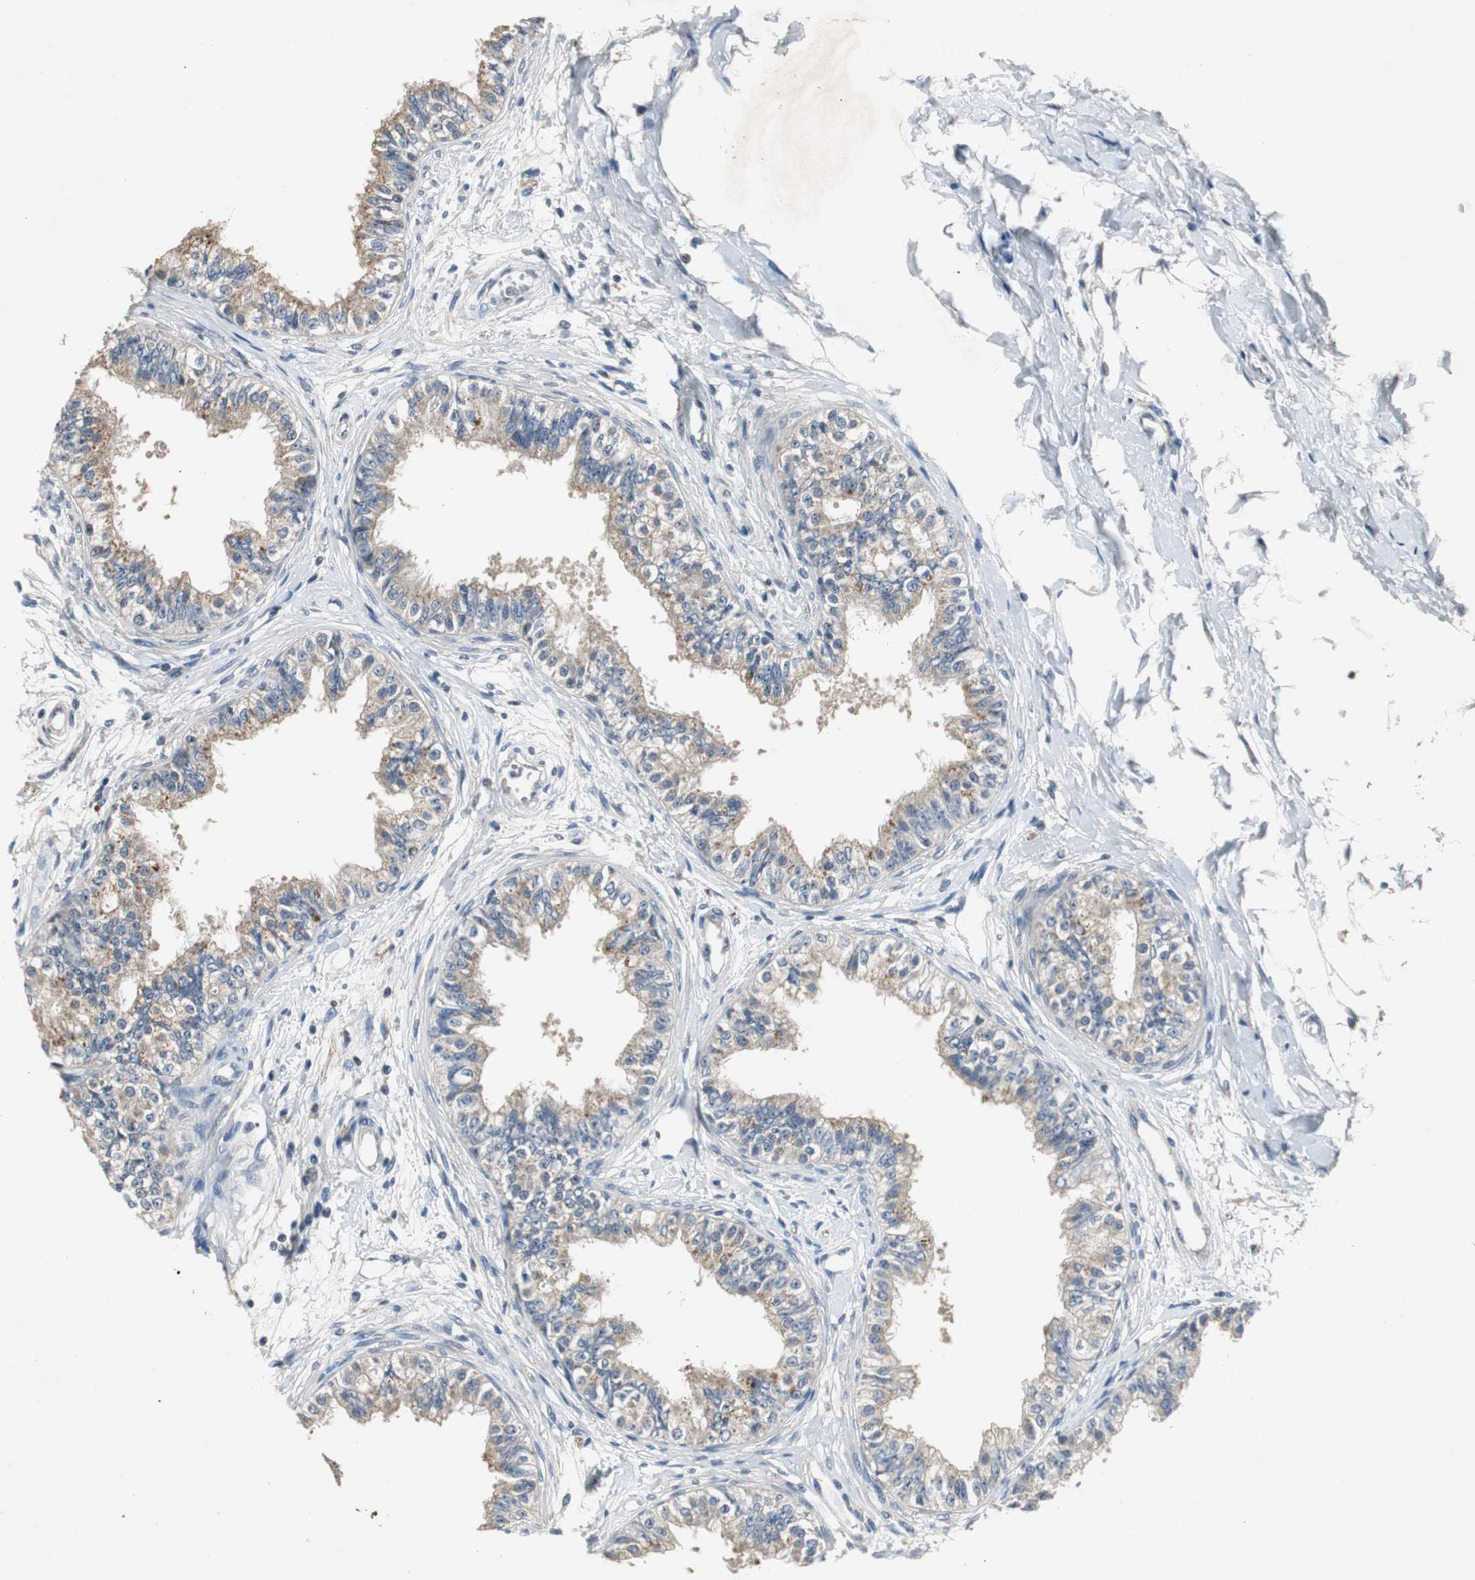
{"staining": {"intensity": "weak", "quantity": "25%-75%", "location": "cytoplasmic/membranous"}, "tissue": "epididymis", "cell_type": "Glandular cells", "image_type": "normal", "snomed": [{"axis": "morphology", "description": "Normal tissue, NOS"}, {"axis": "morphology", "description": "Adenocarcinoma, metastatic, NOS"}, {"axis": "topography", "description": "Testis"}, {"axis": "topography", "description": "Epididymis"}], "caption": "A low amount of weak cytoplasmic/membranous staining is seen in approximately 25%-75% of glandular cells in unremarkable epididymis.", "gene": "PTPRN2", "patient": {"sex": "male", "age": 26}}